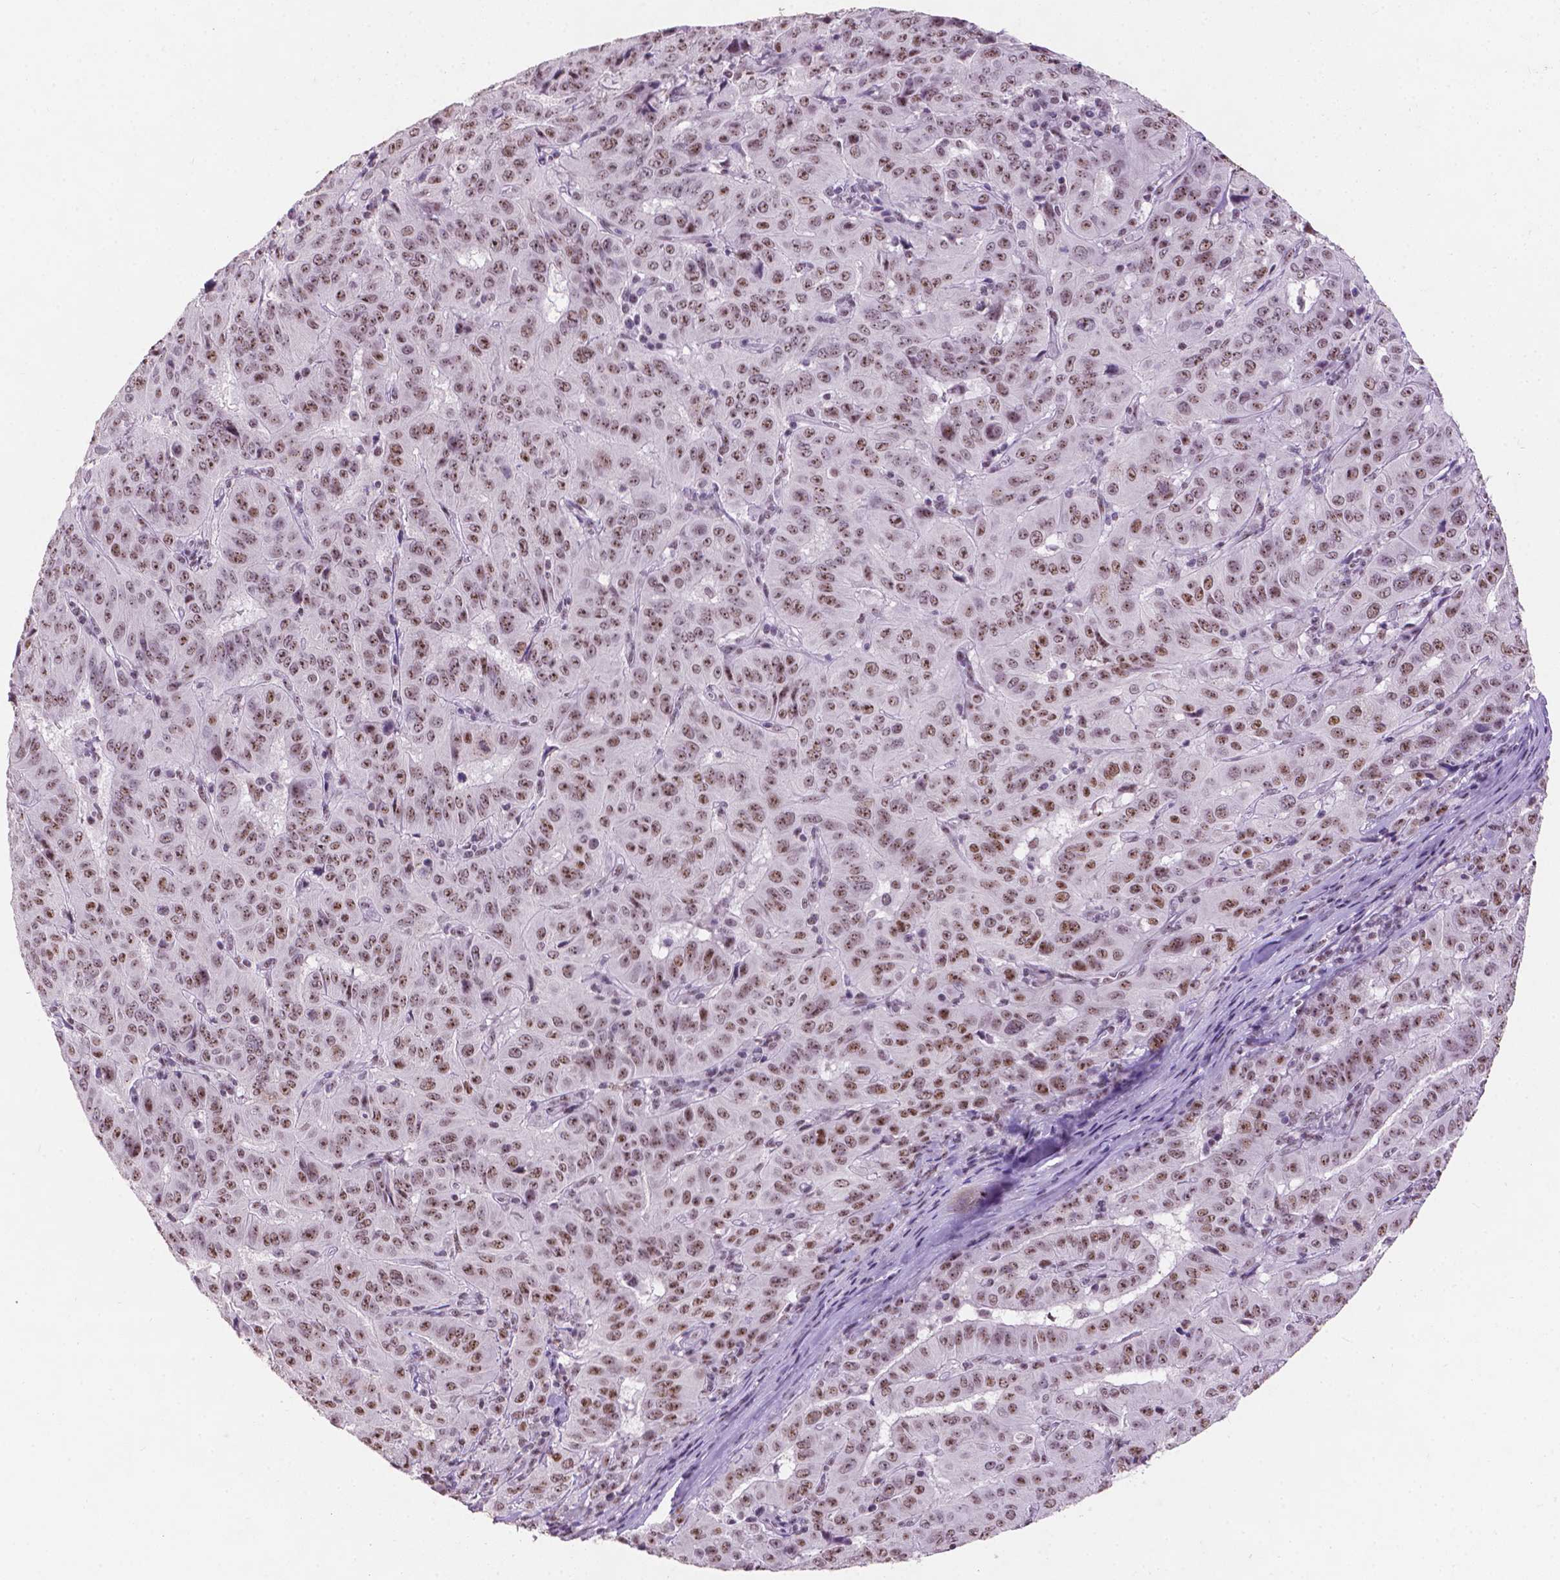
{"staining": {"intensity": "moderate", "quantity": ">75%", "location": "nuclear"}, "tissue": "pancreatic cancer", "cell_type": "Tumor cells", "image_type": "cancer", "snomed": [{"axis": "morphology", "description": "Adenocarcinoma, NOS"}, {"axis": "topography", "description": "Pancreas"}], "caption": "Immunohistochemistry (IHC) (DAB) staining of human pancreatic cancer (adenocarcinoma) displays moderate nuclear protein positivity in about >75% of tumor cells.", "gene": "COIL", "patient": {"sex": "male", "age": 63}}